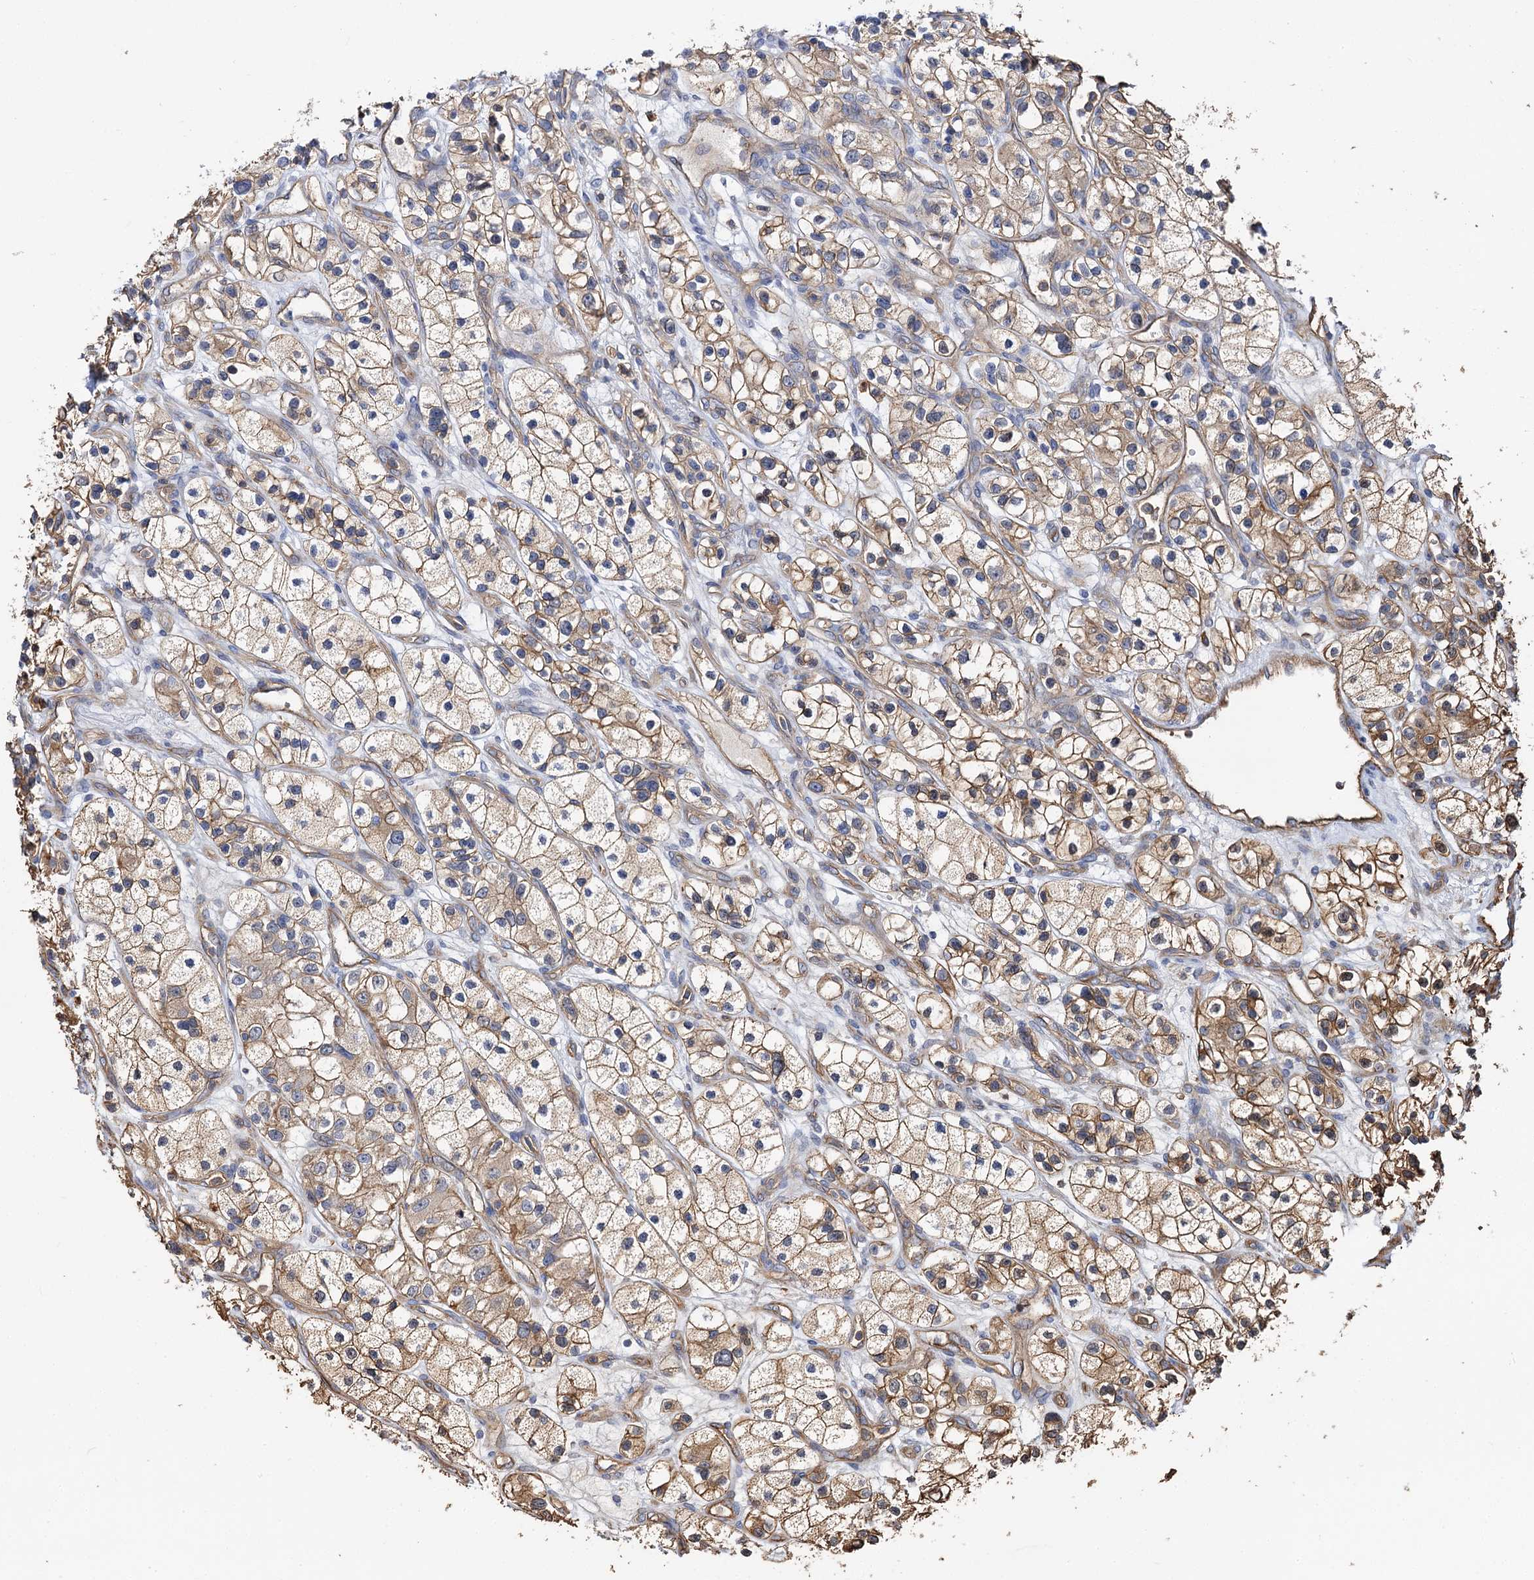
{"staining": {"intensity": "moderate", "quantity": ">75%", "location": "cytoplasmic/membranous"}, "tissue": "renal cancer", "cell_type": "Tumor cells", "image_type": "cancer", "snomed": [{"axis": "morphology", "description": "Adenocarcinoma, NOS"}, {"axis": "topography", "description": "Kidney"}], "caption": "Protein analysis of renal cancer tissue exhibits moderate cytoplasmic/membranous expression in approximately >75% of tumor cells. (Brightfield microscopy of DAB IHC at high magnification).", "gene": "IDI1", "patient": {"sex": "female", "age": 57}}